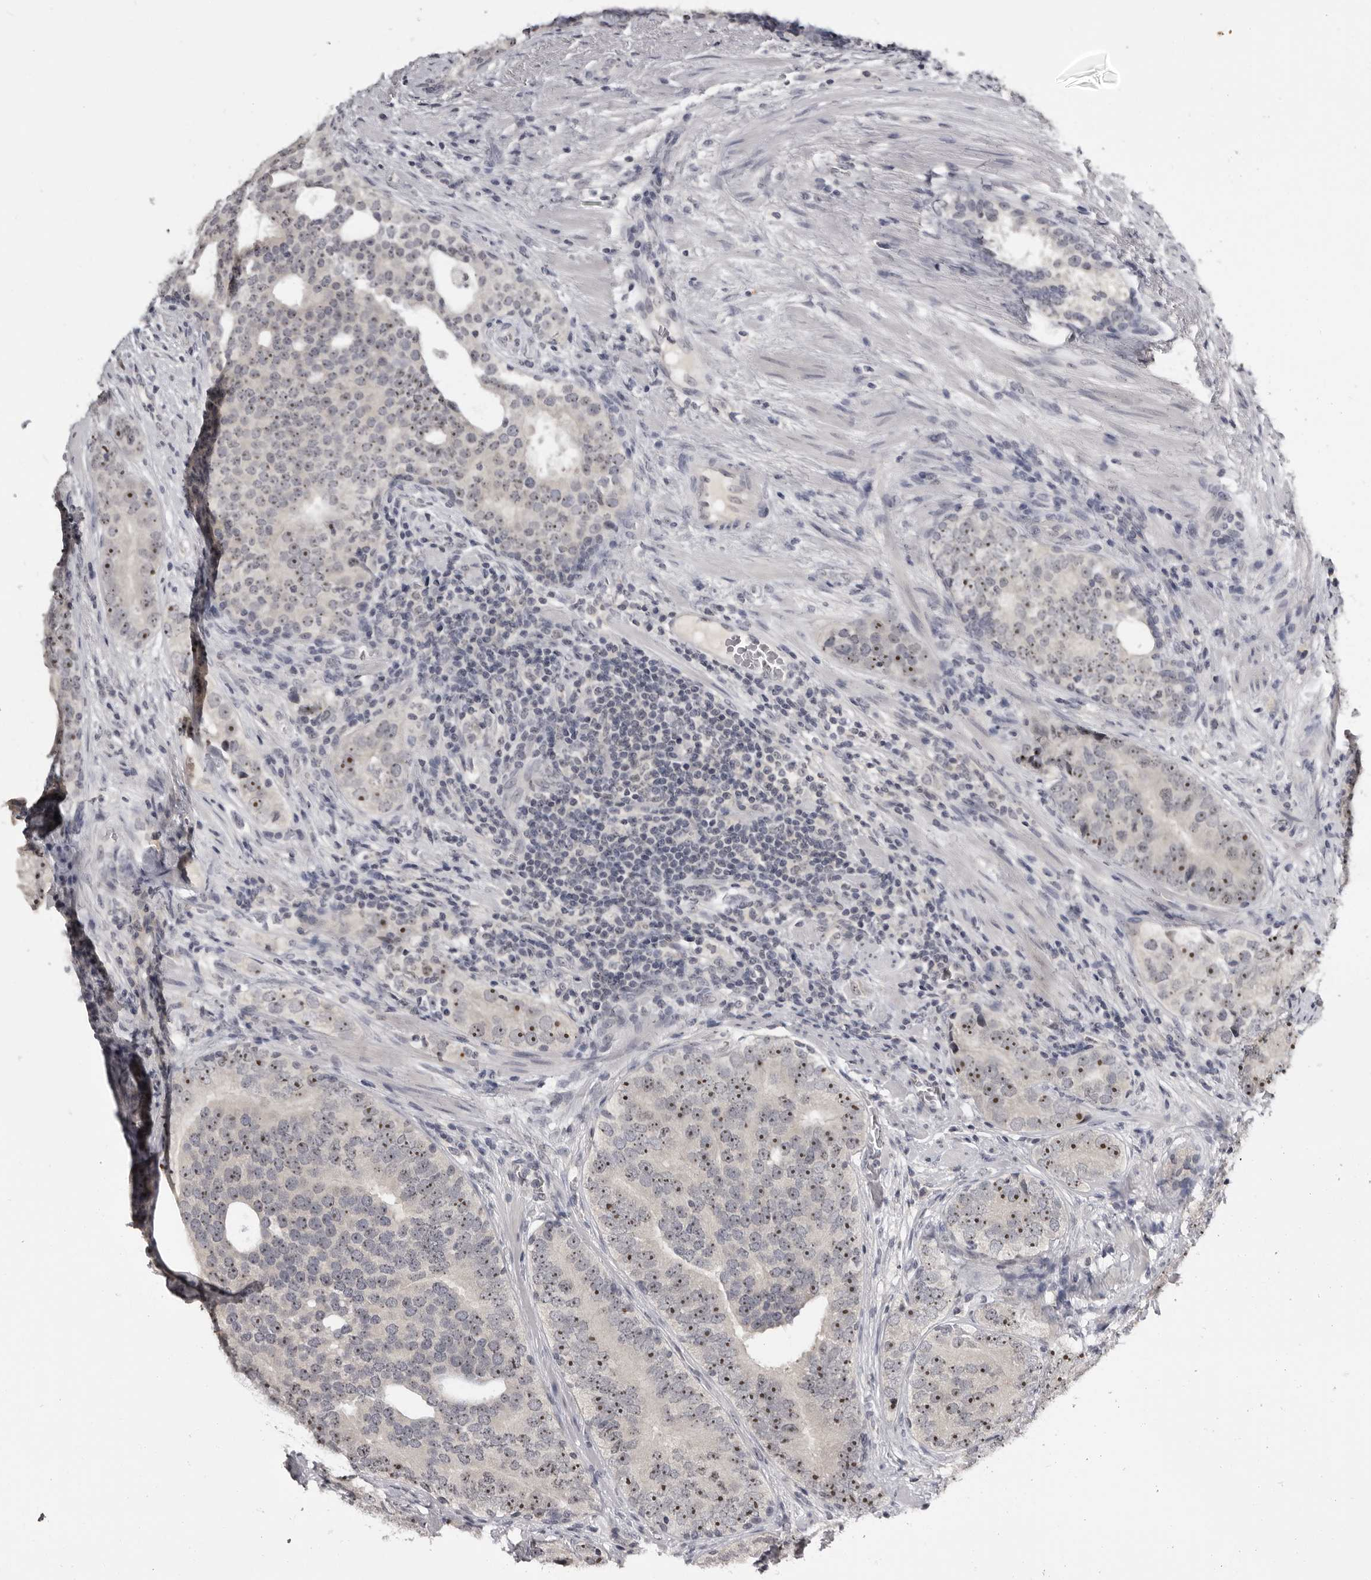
{"staining": {"intensity": "moderate", "quantity": "<25%", "location": "nuclear"}, "tissue": "prostate cancer", "cell_type": "Tumor cells", "image_type": "cancer", "snomed": [{"axis": "morphology", "description": "Adenocarcinoma, High grade"}, {"axis": "topography", "description": "Prostate"}], "caption": "Immunohistochemistry photomicrograph of neoplastic tissue: prostate cancer (high-grade adenocarcinoma) stained using IHC exhibits low levels of moderate protein expression localized specifically in the nuclear of tumor cells, appearing as a nuclear brown color.", "gene": "MRTO4", "patient": {"sex": "male", "age": 56}}